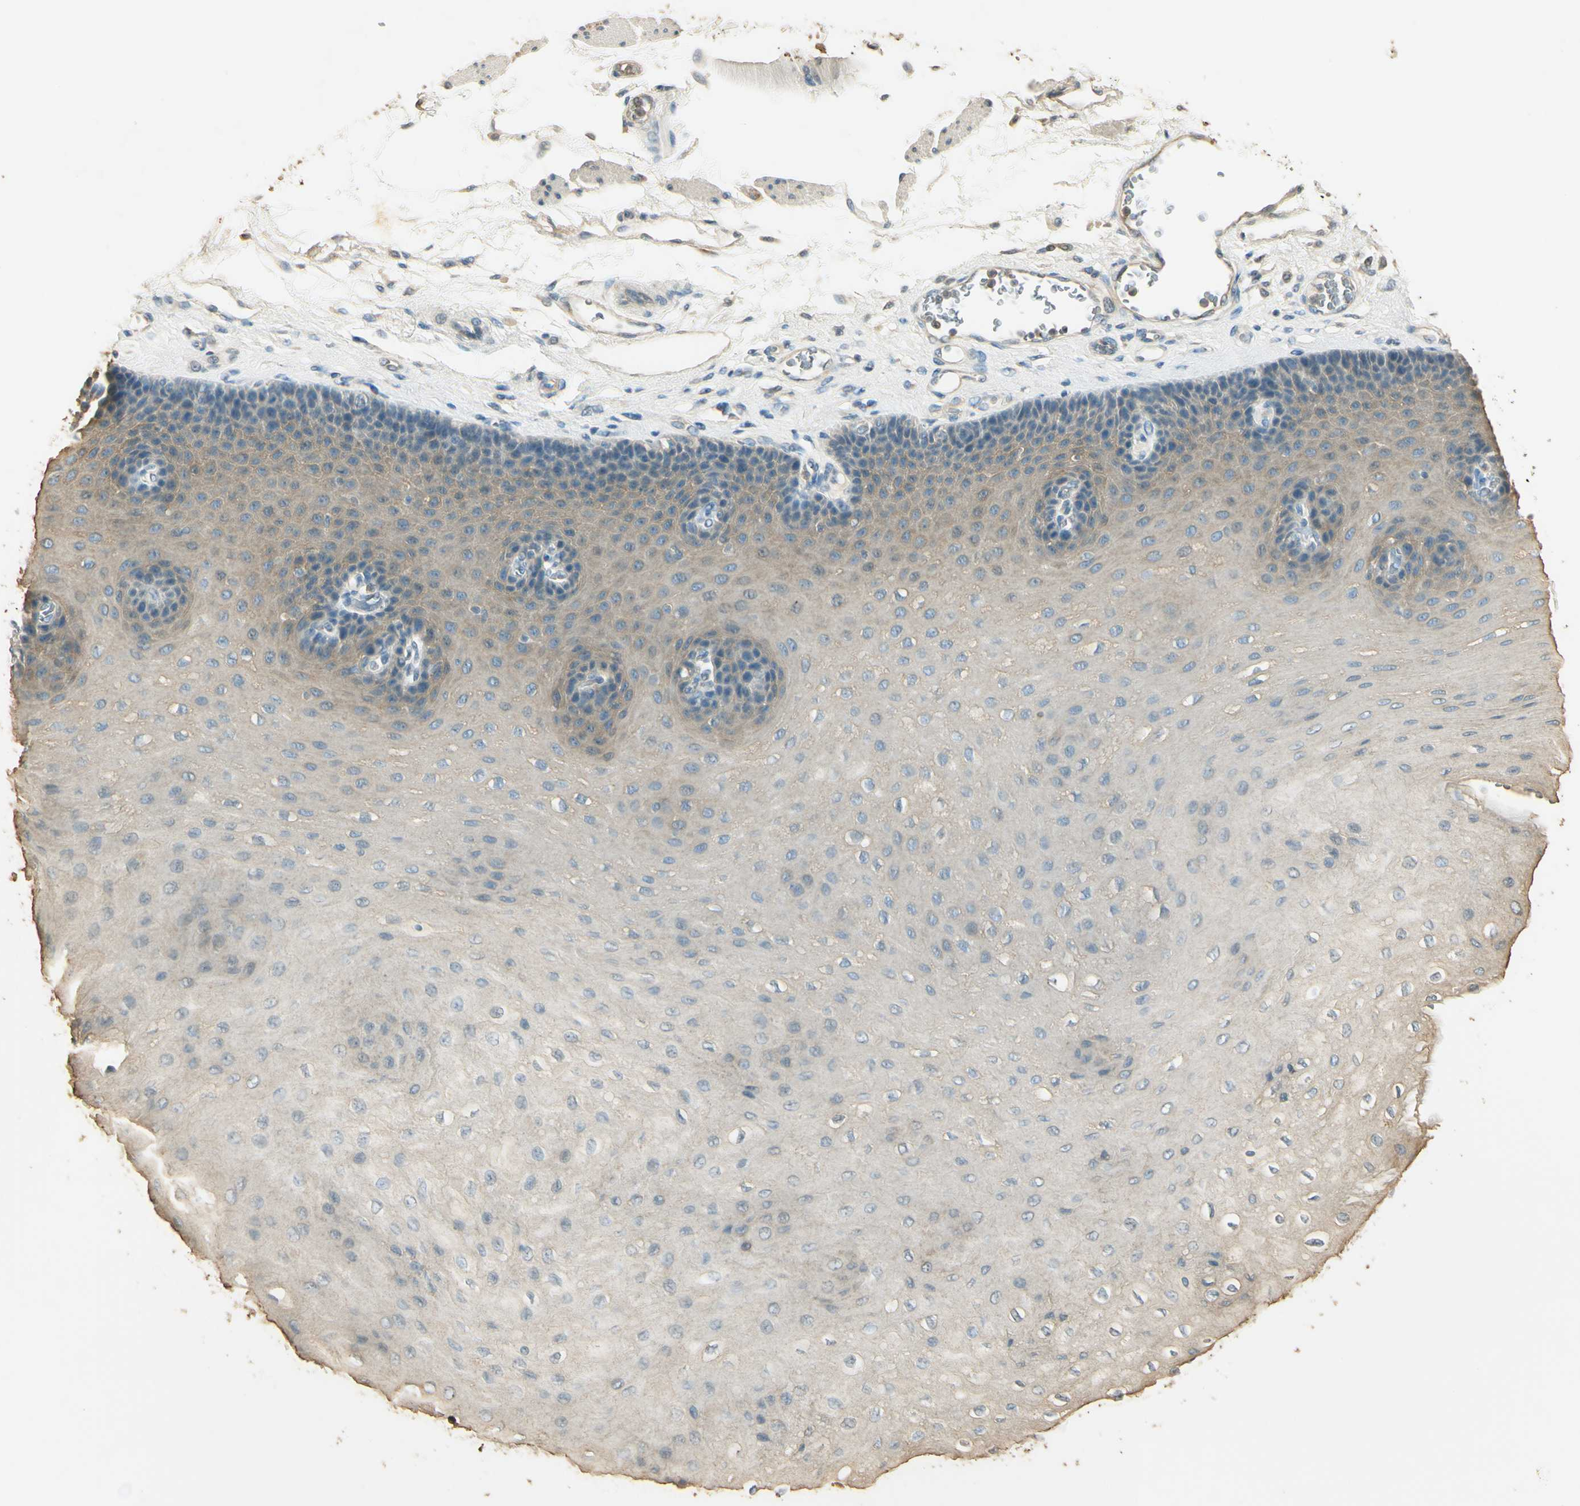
{"staining": {"intensity": "weak", "quantity": "25%-75%", "location": "cytoplasmic/membranous"}, "tissue": "esophagus", "cell_type": "Squamous epithelial cells", "image_type": "normal", "snomed": [{"axis": "morphology", "description": "Normal tissue, NOS"}, {"axis": "topography", "description": "Esophagus"}], "caption": "The image displays a brown stain indicating the presence of a protein in the cytoplasmic/membranous of squamous epithelial cells in esophagus. (Stains: DAB in brown, nuclei in blue, Microscopy: brightfield microscopy at high magnification).", "gene": "UXS1", "patient": {"sex": "female", "age": 72}}